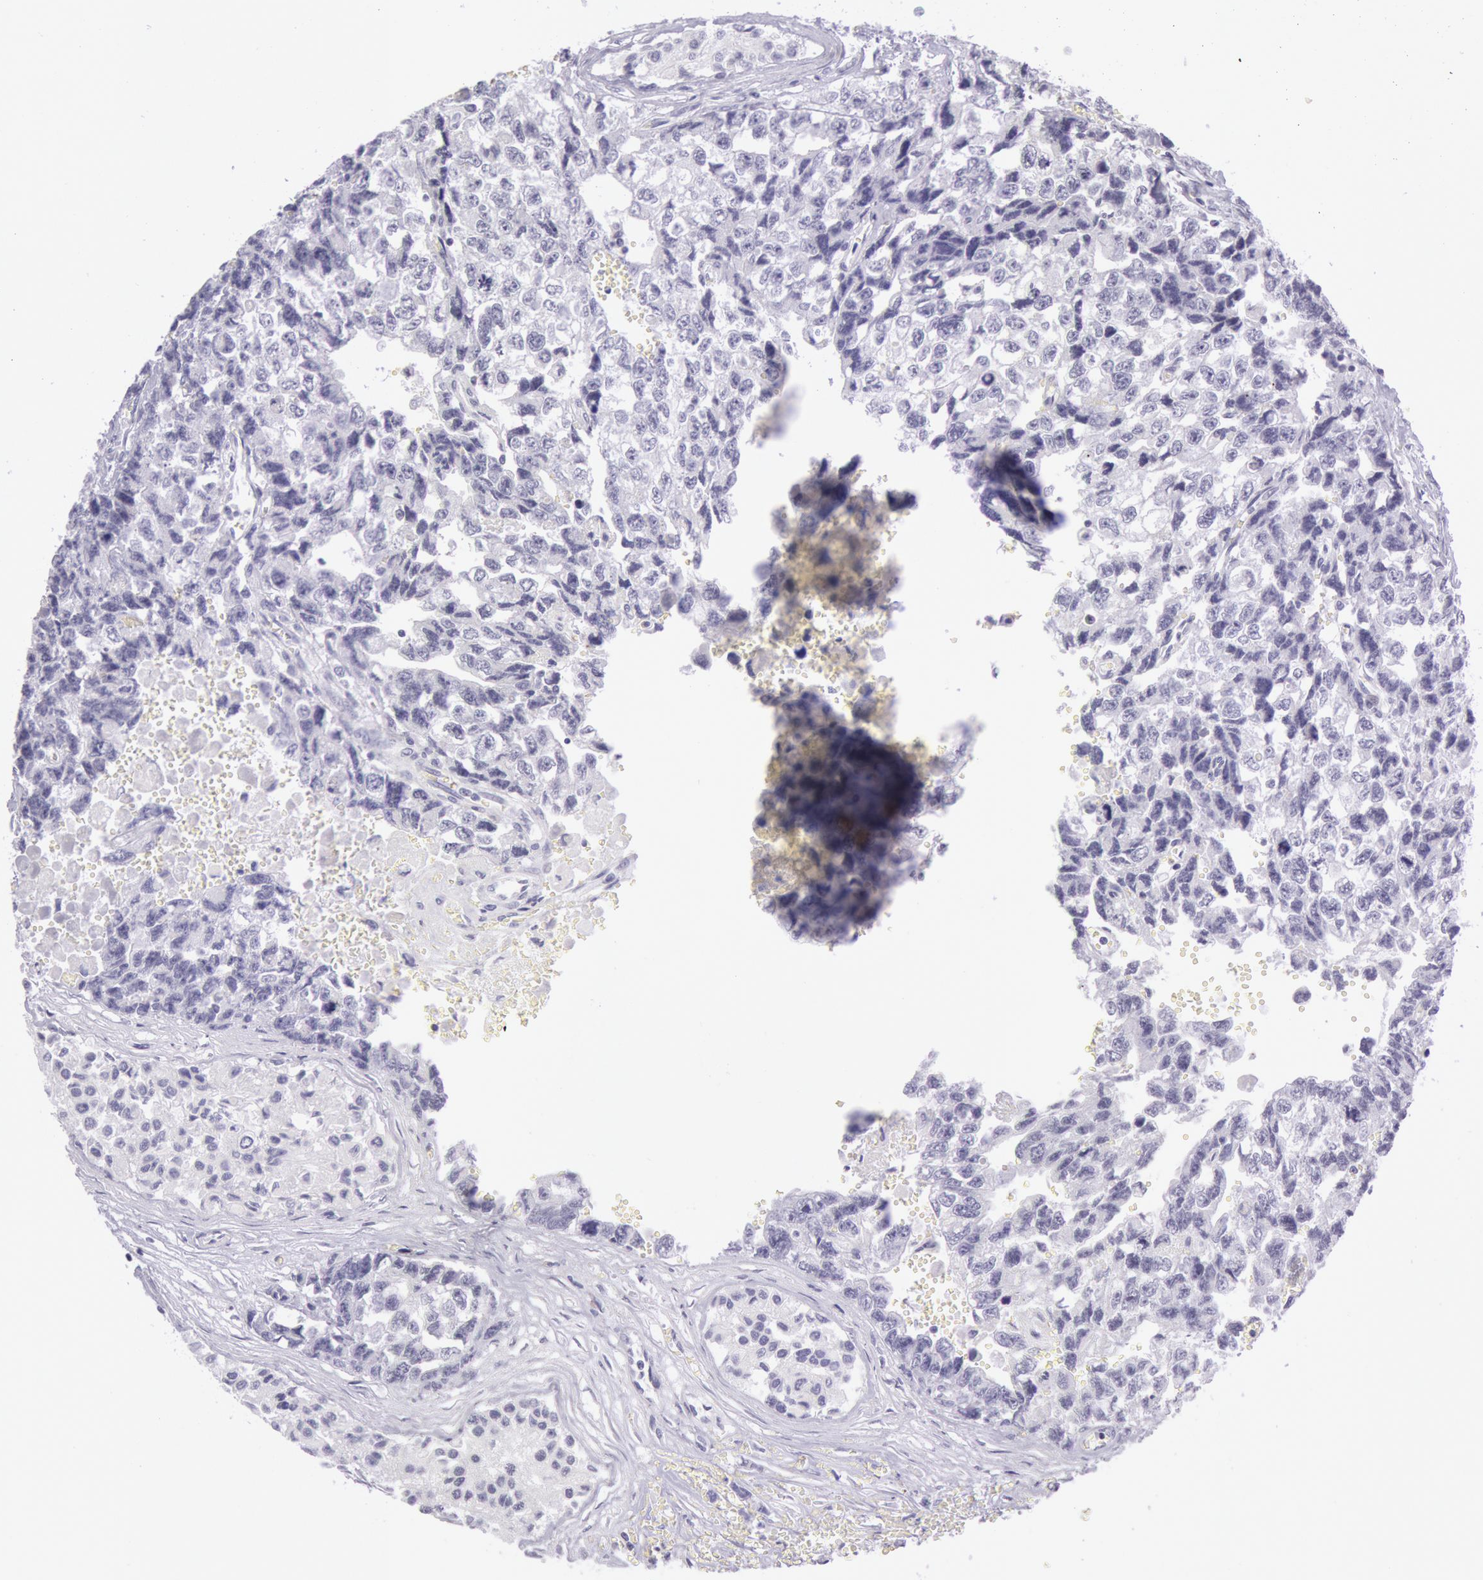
{"staining": {"intensity": "negative", "quantity": "none", "location": "none"}, "tissue": "testis cancer", "cell_type": "Tumor cells", "image_type": "cancer", "snomed": [{"axis": "morphology", "description": "Carcinoma, Embryonal, NOS"}, {"axis": "topography", "description": "Testis"}], "caption": "Testis cancer (embryonal carcinoma) was stained to show a protein in brown. There is no significant positivity in tumor cells.", "gene": "CKB", "patient": {"sex": "male", "age": 31}}